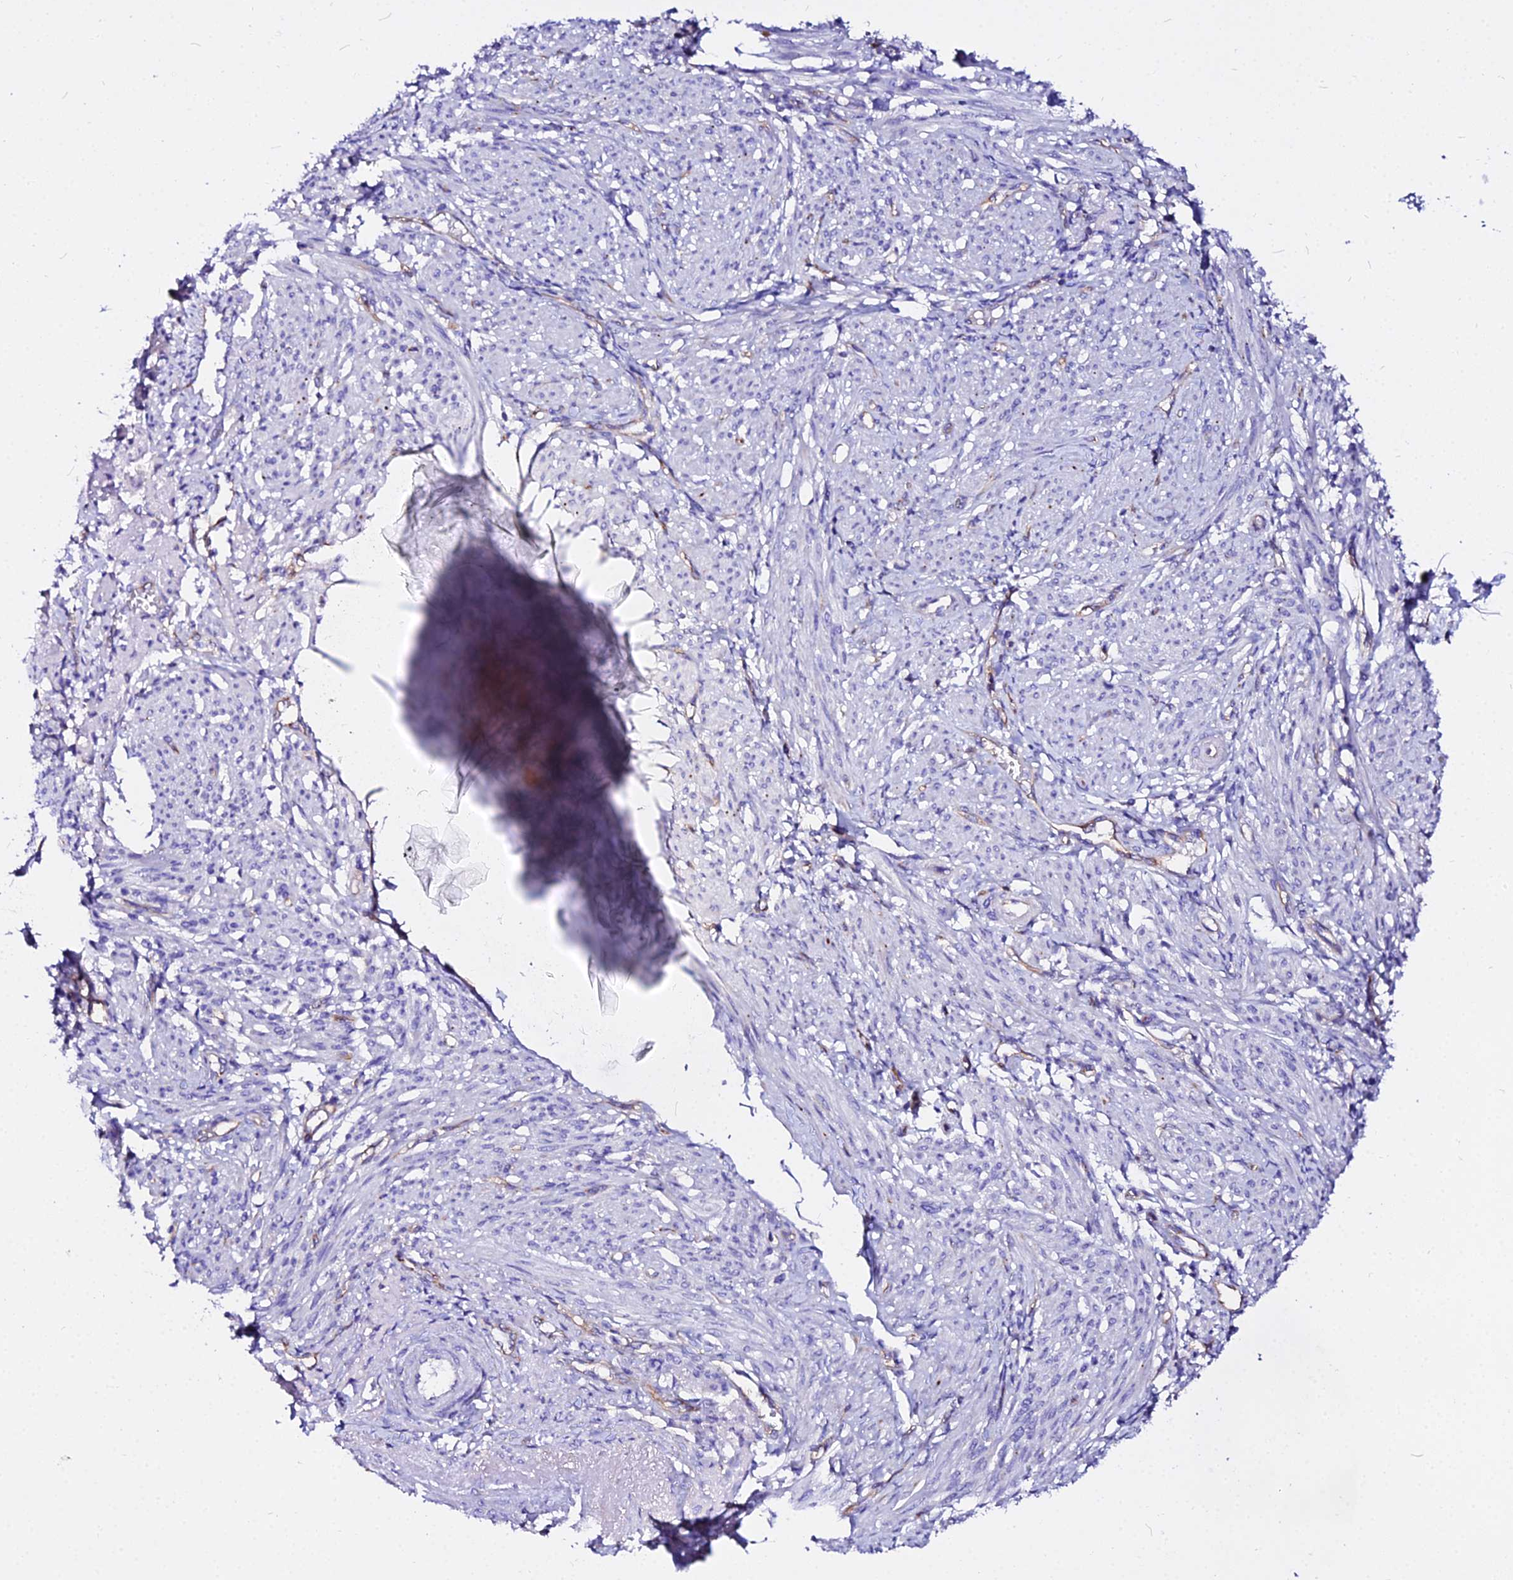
{"staining": {"intensity": "negative", "quantity": "none", "location": "none"}, "tissue": "smooth muscle", "cell_type": "Smooth muscle cells", "image_type": "normal", "snomed": [{"axis": "morphology", "description": "Normal tissue, NOS"}, {"axis": "topography", "description": "Smooth muscle"}], "caption": "Immunohistochemical staining of benign smooth muscle demonstrates no significant staining in smooth muscle cells. (DAB immunohistochemistry (IHC) with hematoxylin counter stain).", "gene": "DAW1", "patient": {"sex": "female", "age": 39}}